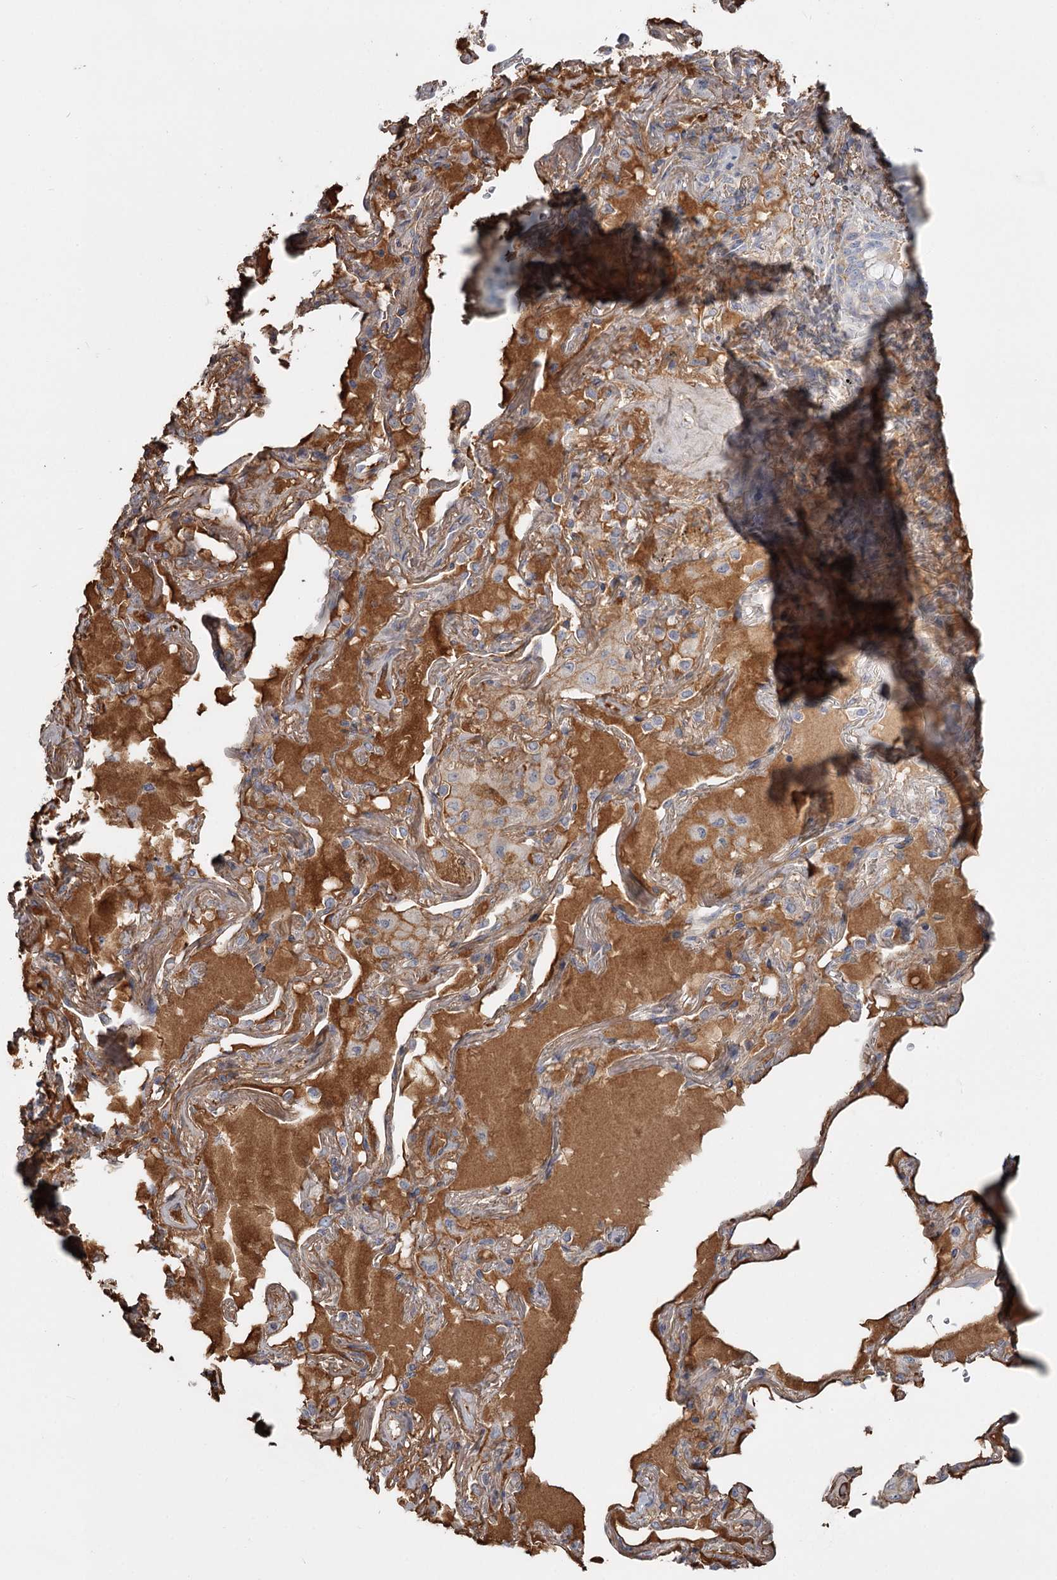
{"staining": {"intensity": "moderate", "quantity": "<25%", "location": "cytoplasmic/membranous"}, "tissue": "lung cancer", "cell_type": "Tumor cells", "image_type": "cancer", "snomed": [{"axis": "morphology", "description": "Adenocarcinoma, NOS"}, {"axis": "topography", "description": "Lung"}], "caption": "The micrograph reveals a brown stain indicating the presence of a protein in the cytoplasmic/membranous of tumor cells in lung cancer (adenocarcinoma). The protein of interest is shown in brown color, while the nuclei are stained blue.", "gene": "DHRS9", "patient": {"sex": "female", "age": 69}}